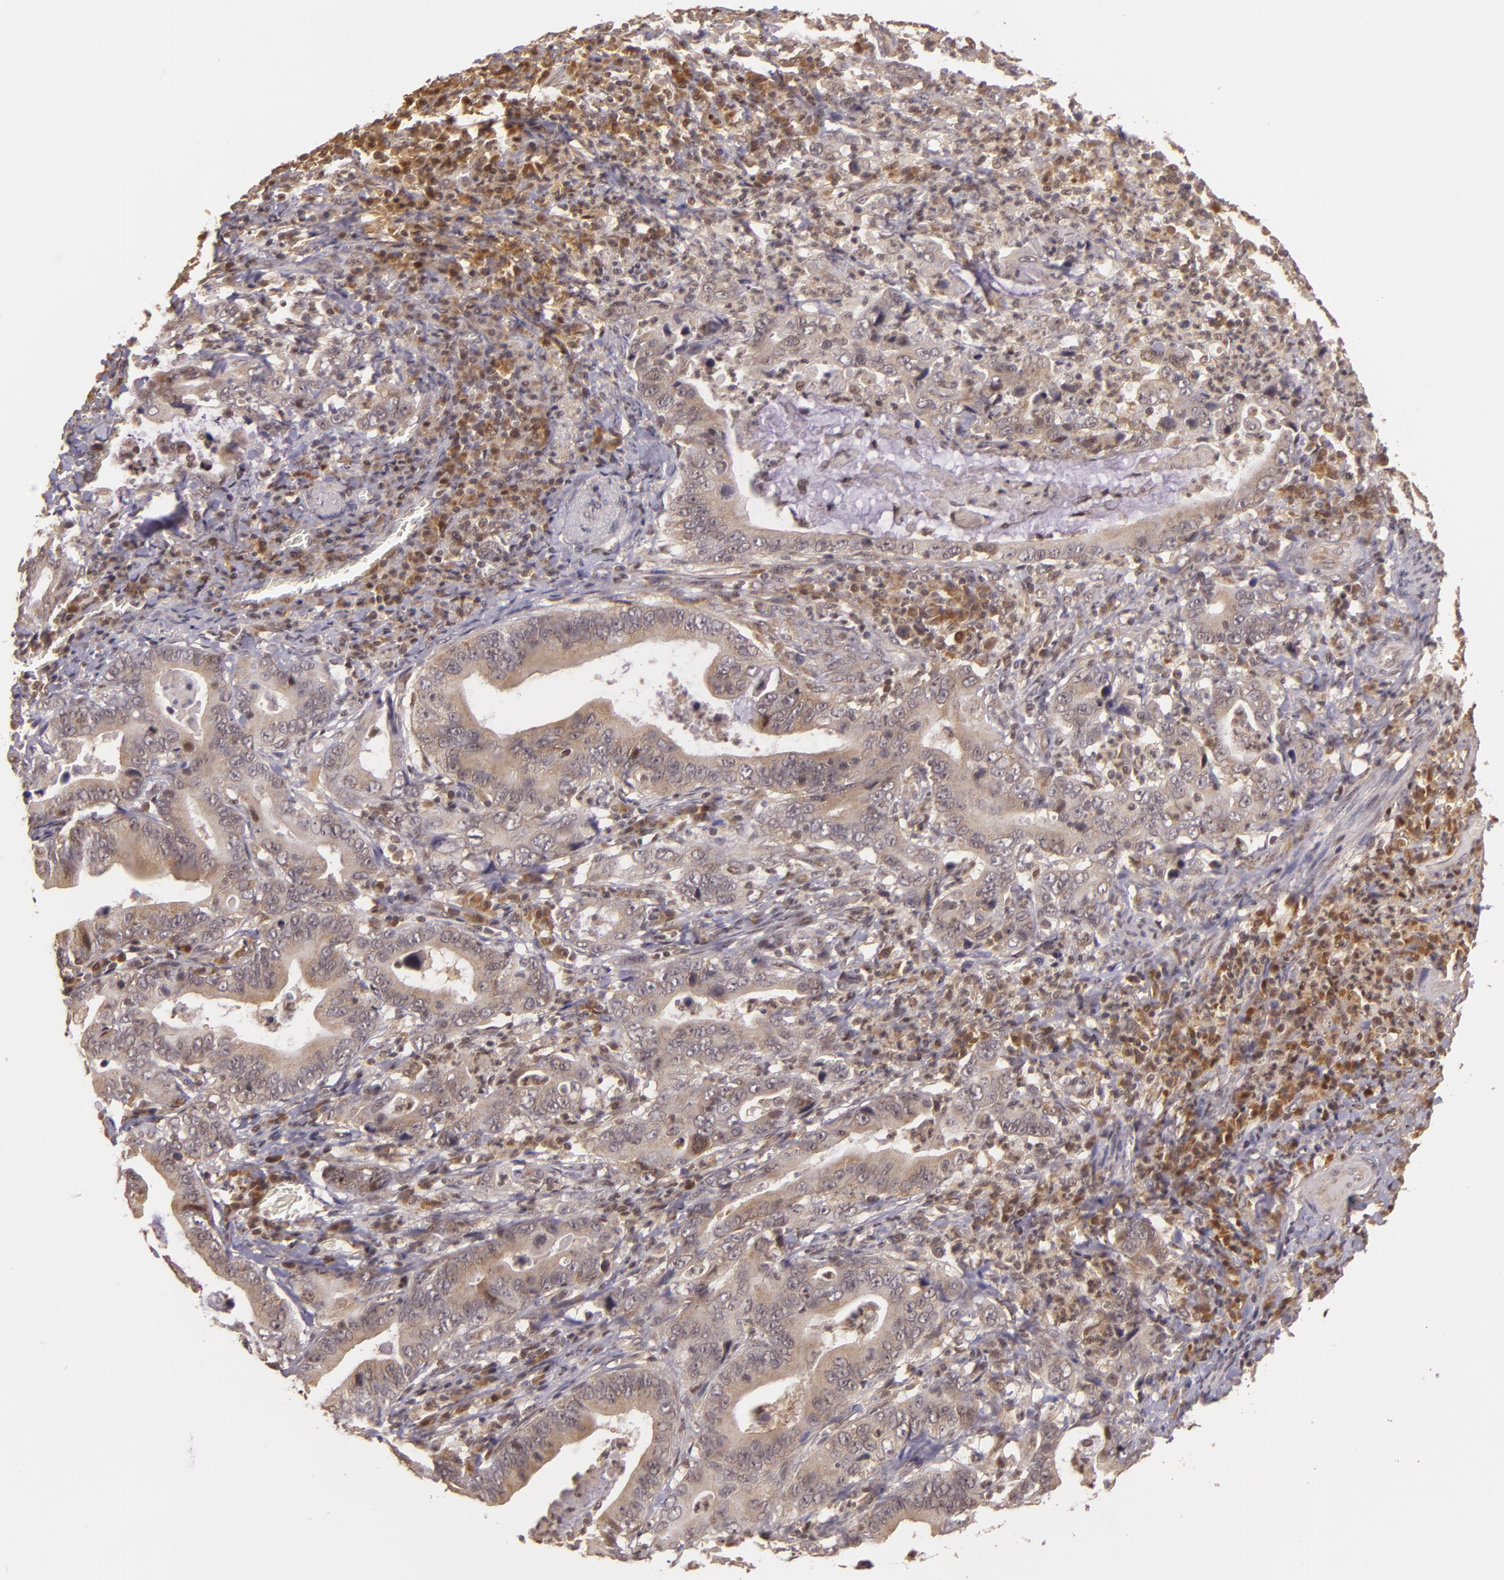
{"staining": {"intensity": "weak", "quantity": ">75%", "location": "cytoplasmic/membranous"}, "tissue": "stomach cancer", "cell_type": "Tumor cells", "image_type": "cancer", "snomed": [{"axis": "morphology", "description": "Adenocarcinoma, NOS"}, {"axis": "topography", "description": "Stomach, upper"}], "caption": "Protein staining by IHC exhibits weak cytoplasmic/membranous positivity in about >75% of tumor cells in stomach cancer (adenocarcinoma). (Stains: DAB in brown, nuclei in blue, Microscopy: brightfield microscopy at high magnification).", "gene": "TXNRD2", "patient": {"sex": "male", "age": 63}}